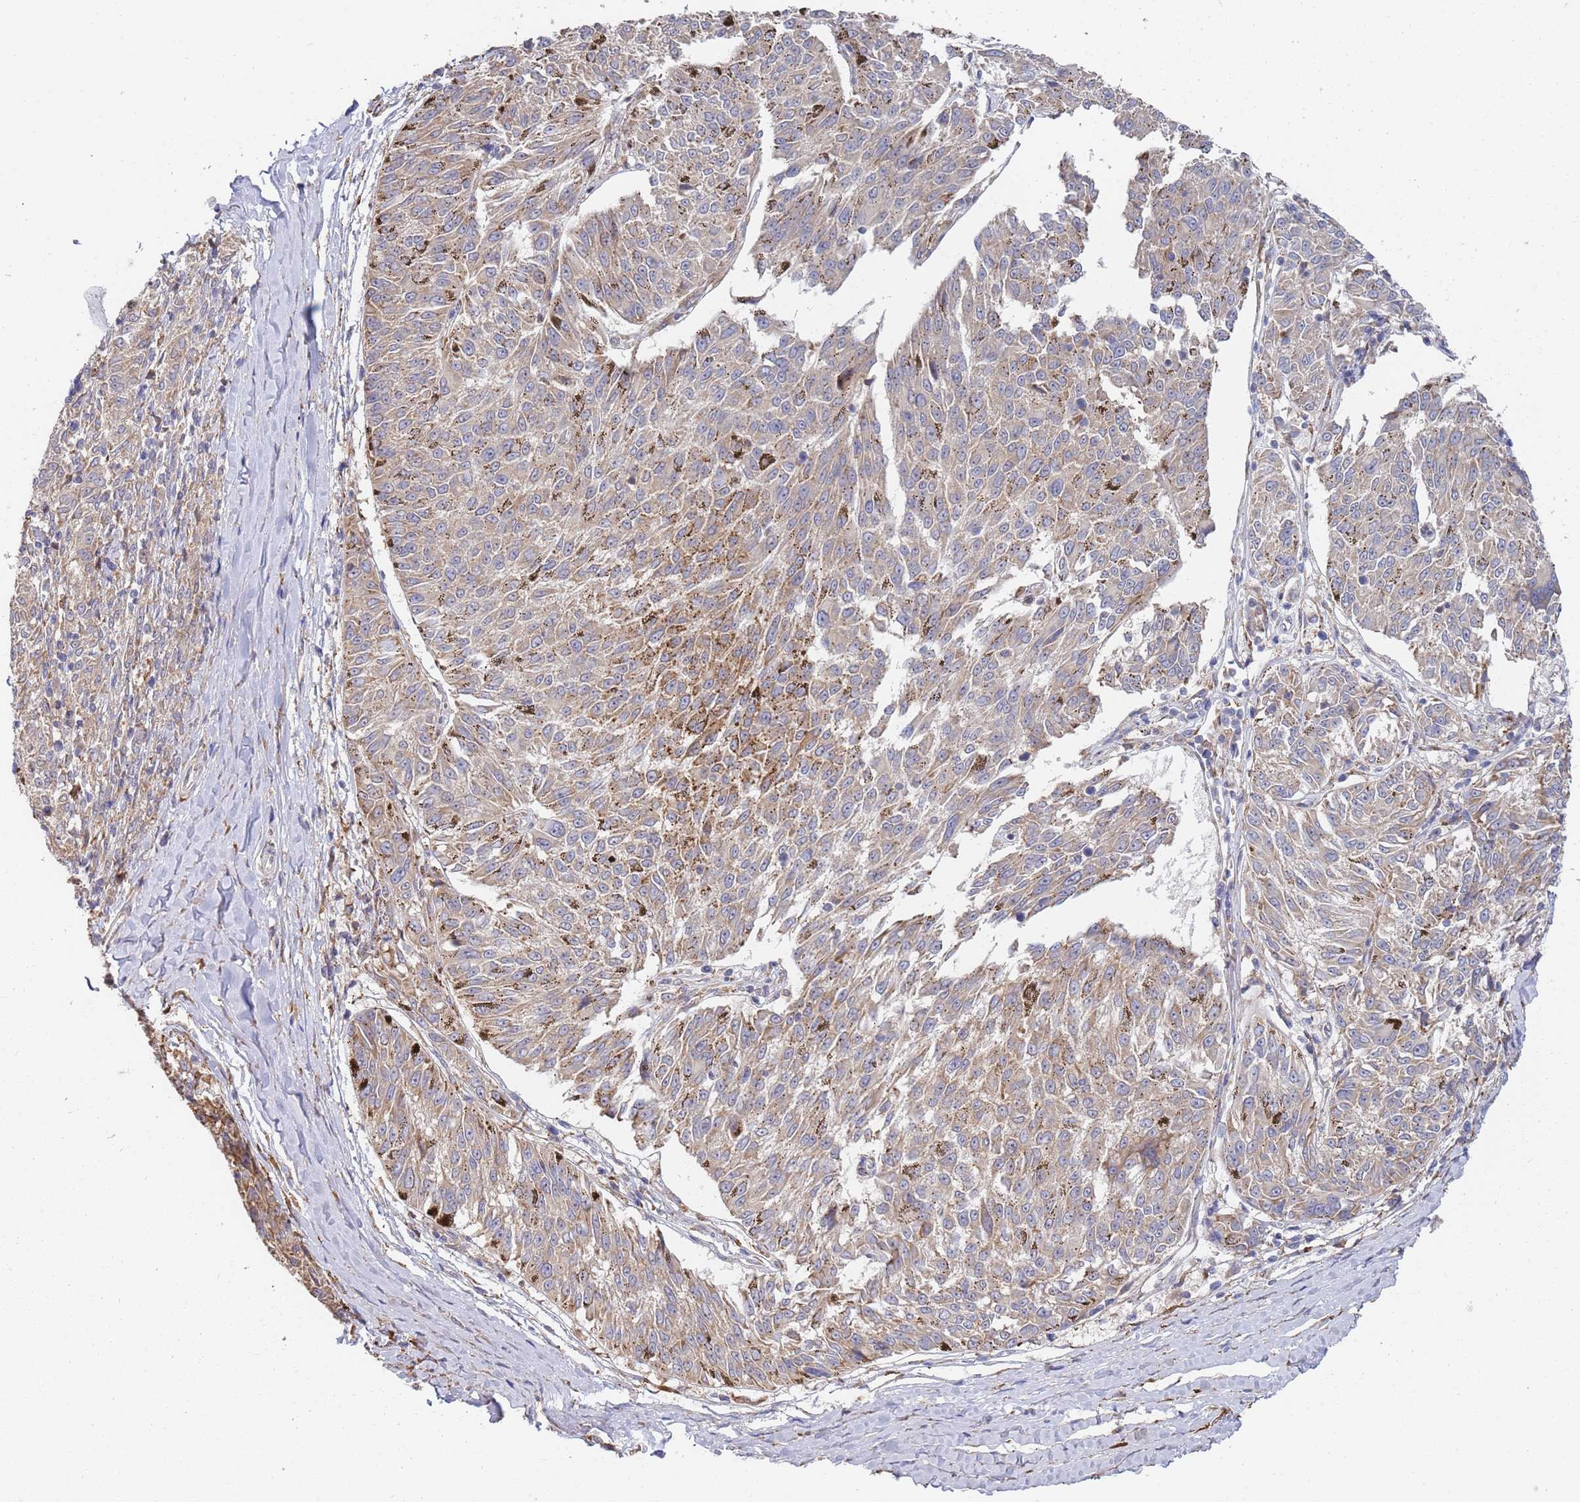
{"staining": {"intensity": "moderate", "quantity": "<25%", "location": "cytoplasmic/membranous"}, "tissue": "melanoma", "cell_type": "Tumor cells", "image_type": "cancer", "snomed": [{"axis": "morphology", "description": "Malignant melanoma, NOS"}, {"axis": "topography", "description": "Skin"}], "caption": "A high-resolution micrograph shows immunohistochemistry staining of melanoma, which exhibits moderate cytoplasmic/membranous staining in approximately <25% of tumor cells.", "gene": "VRK2", "patient": {"sex": "female", "age": 72}}